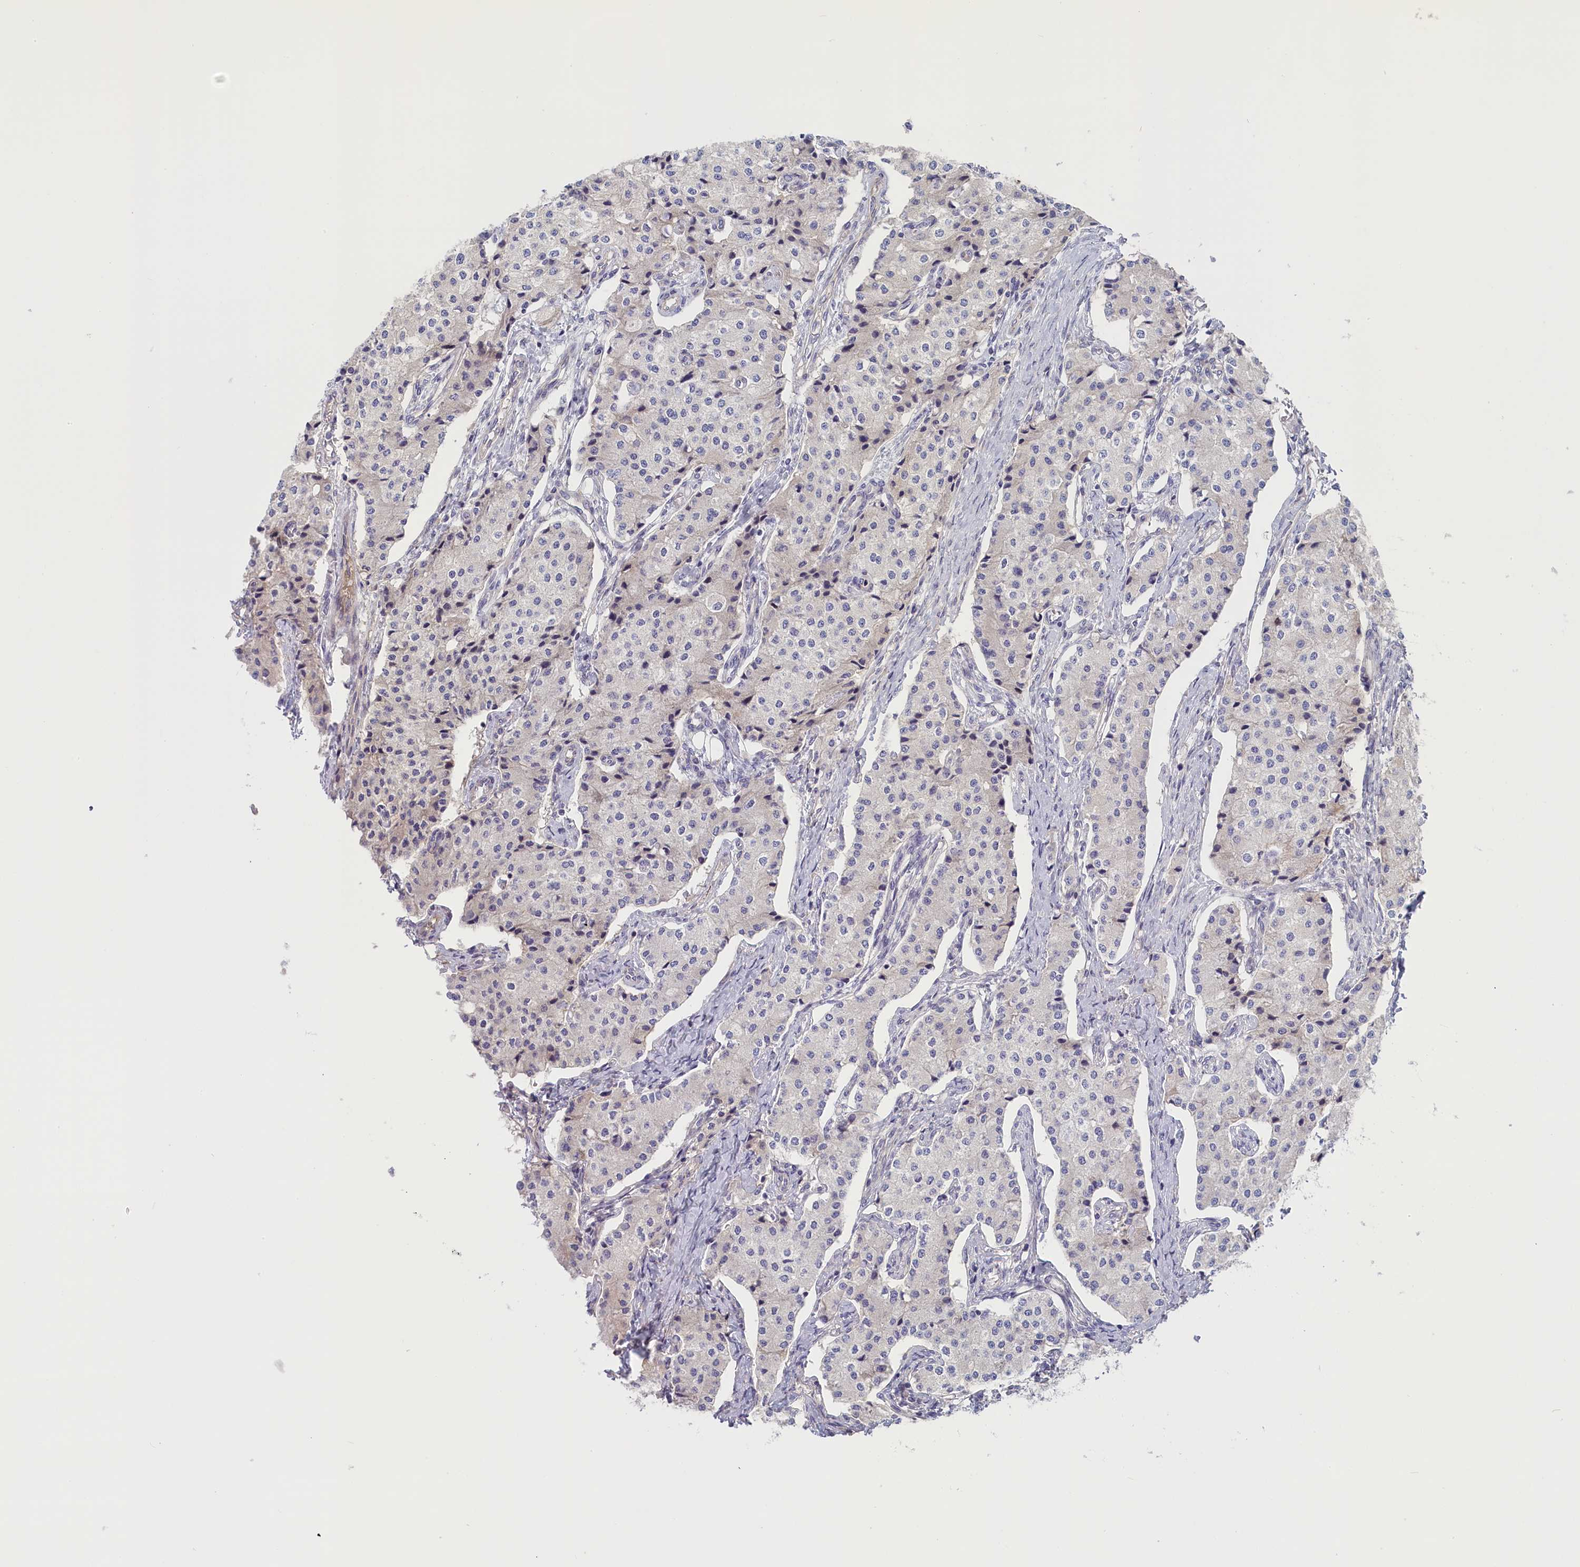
{"staining": {"intensity": "negative", "quantity": "none", "location": "none"}, "tissue": "carcinoid", "cell_type": "Tumor cells", "image_type": "cancer", "snomed": [{"axis": "morphology", "description": "Carcinoid, malignant, NOS"}, {"axis": "topography", "description": "Colon"}], "caption": "DAB immunohistochemical staining of carcinoid (malignant) reveals no significant staining in tumor cells.", "gene": "STX16", "patient": {"sex": "female", "age": 52}}